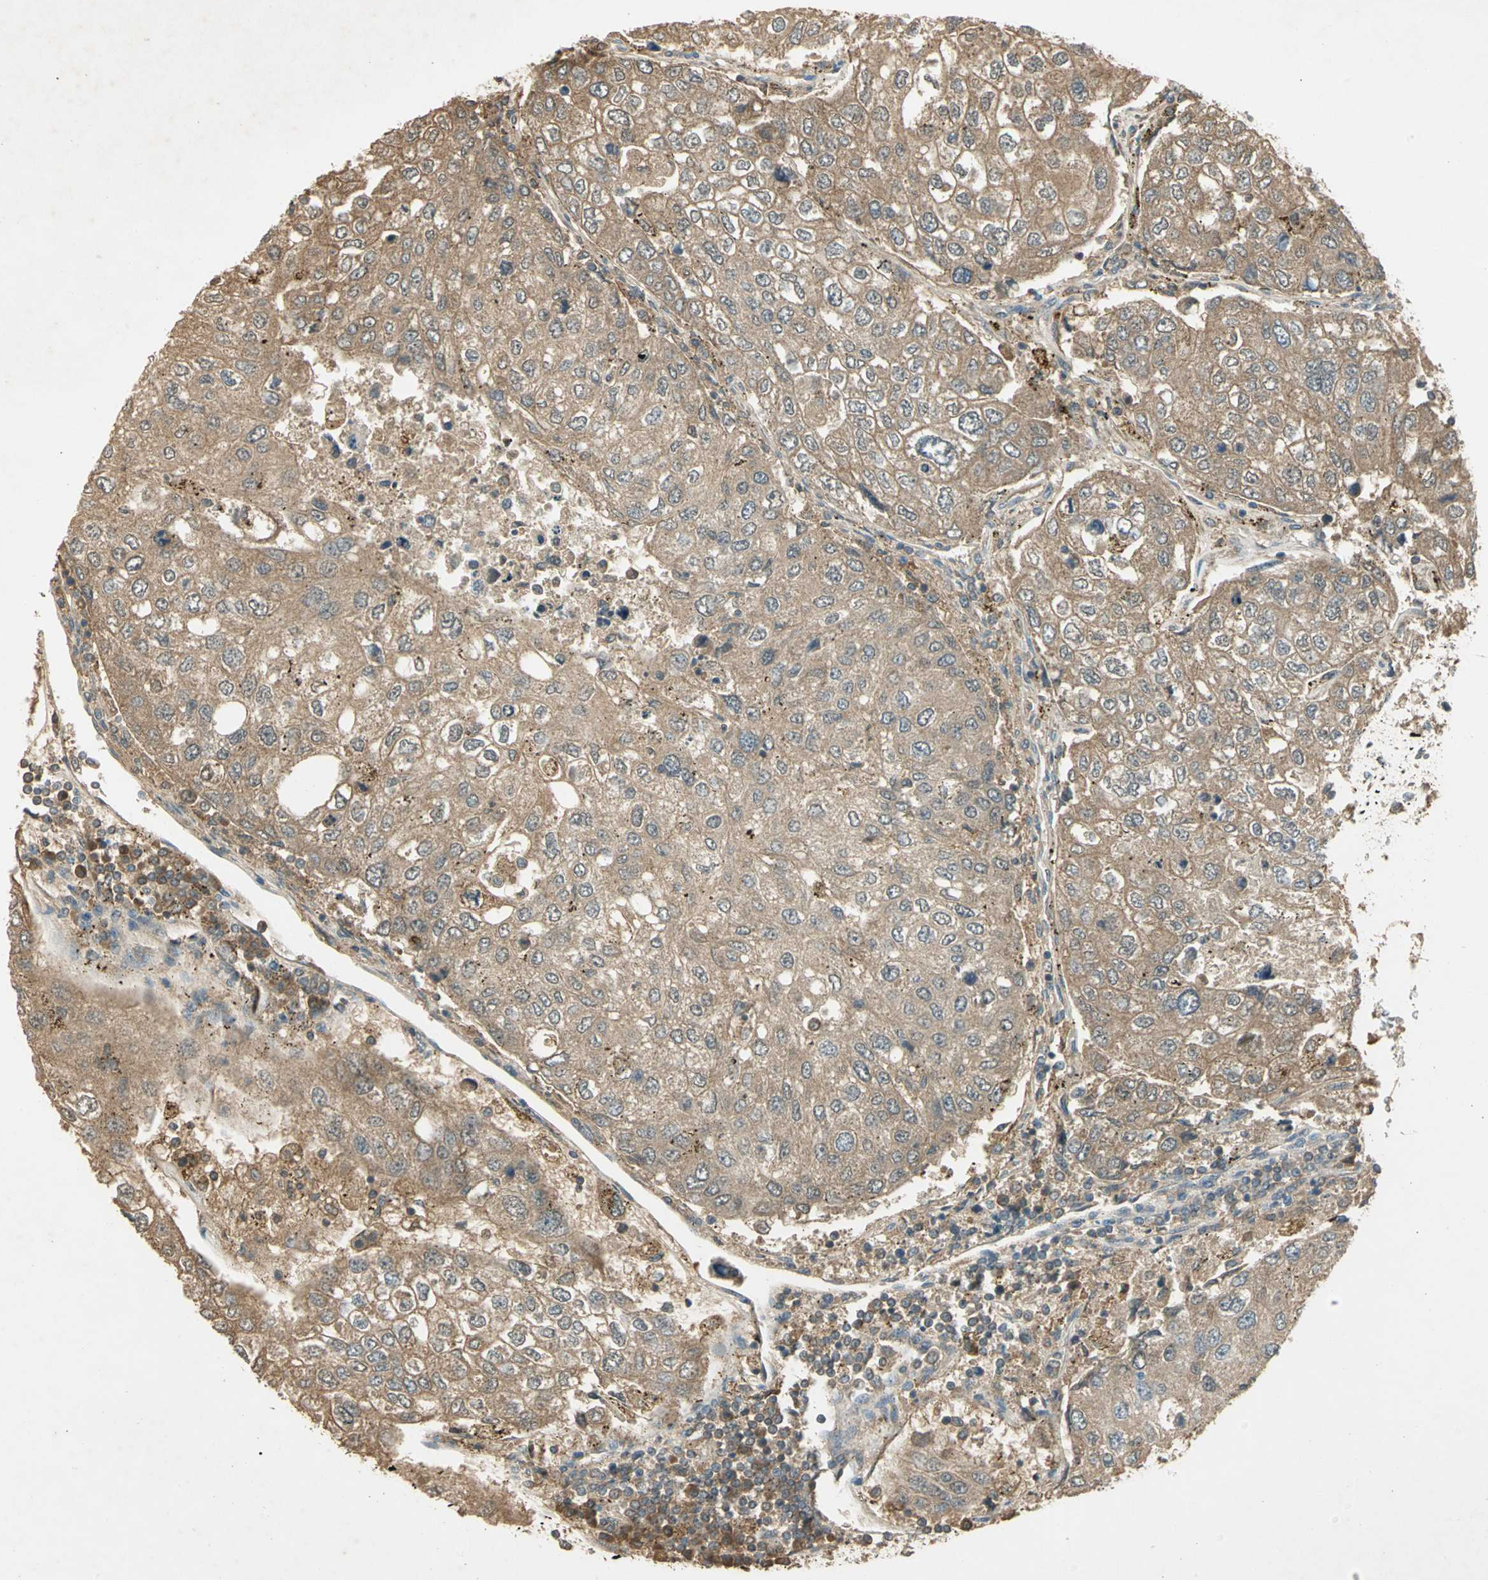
{"staining": {"intensity": "moderate", "quantity": ">75%", "location": "cytoplasmic/membranous"}, "tissue": "urothelial cancer", "cell_type": "Tumor cells", "image_type": "cancer", "snomed": [{"axis": "morphology", "description": "Urothelial carcinoma, High grade"}, {"axis": "topography", "description": "Lymph node"}, {"axis": "topography", "description": "Urinary bladder"}], "caption": "Urothelial cancer stained with a brown dye exhibits moderate cytoplasmic/membranous positive staining in about >75% of tumor cells.", "gene": "KEAP1", "patient": {"sex": "male", "age": 51}}